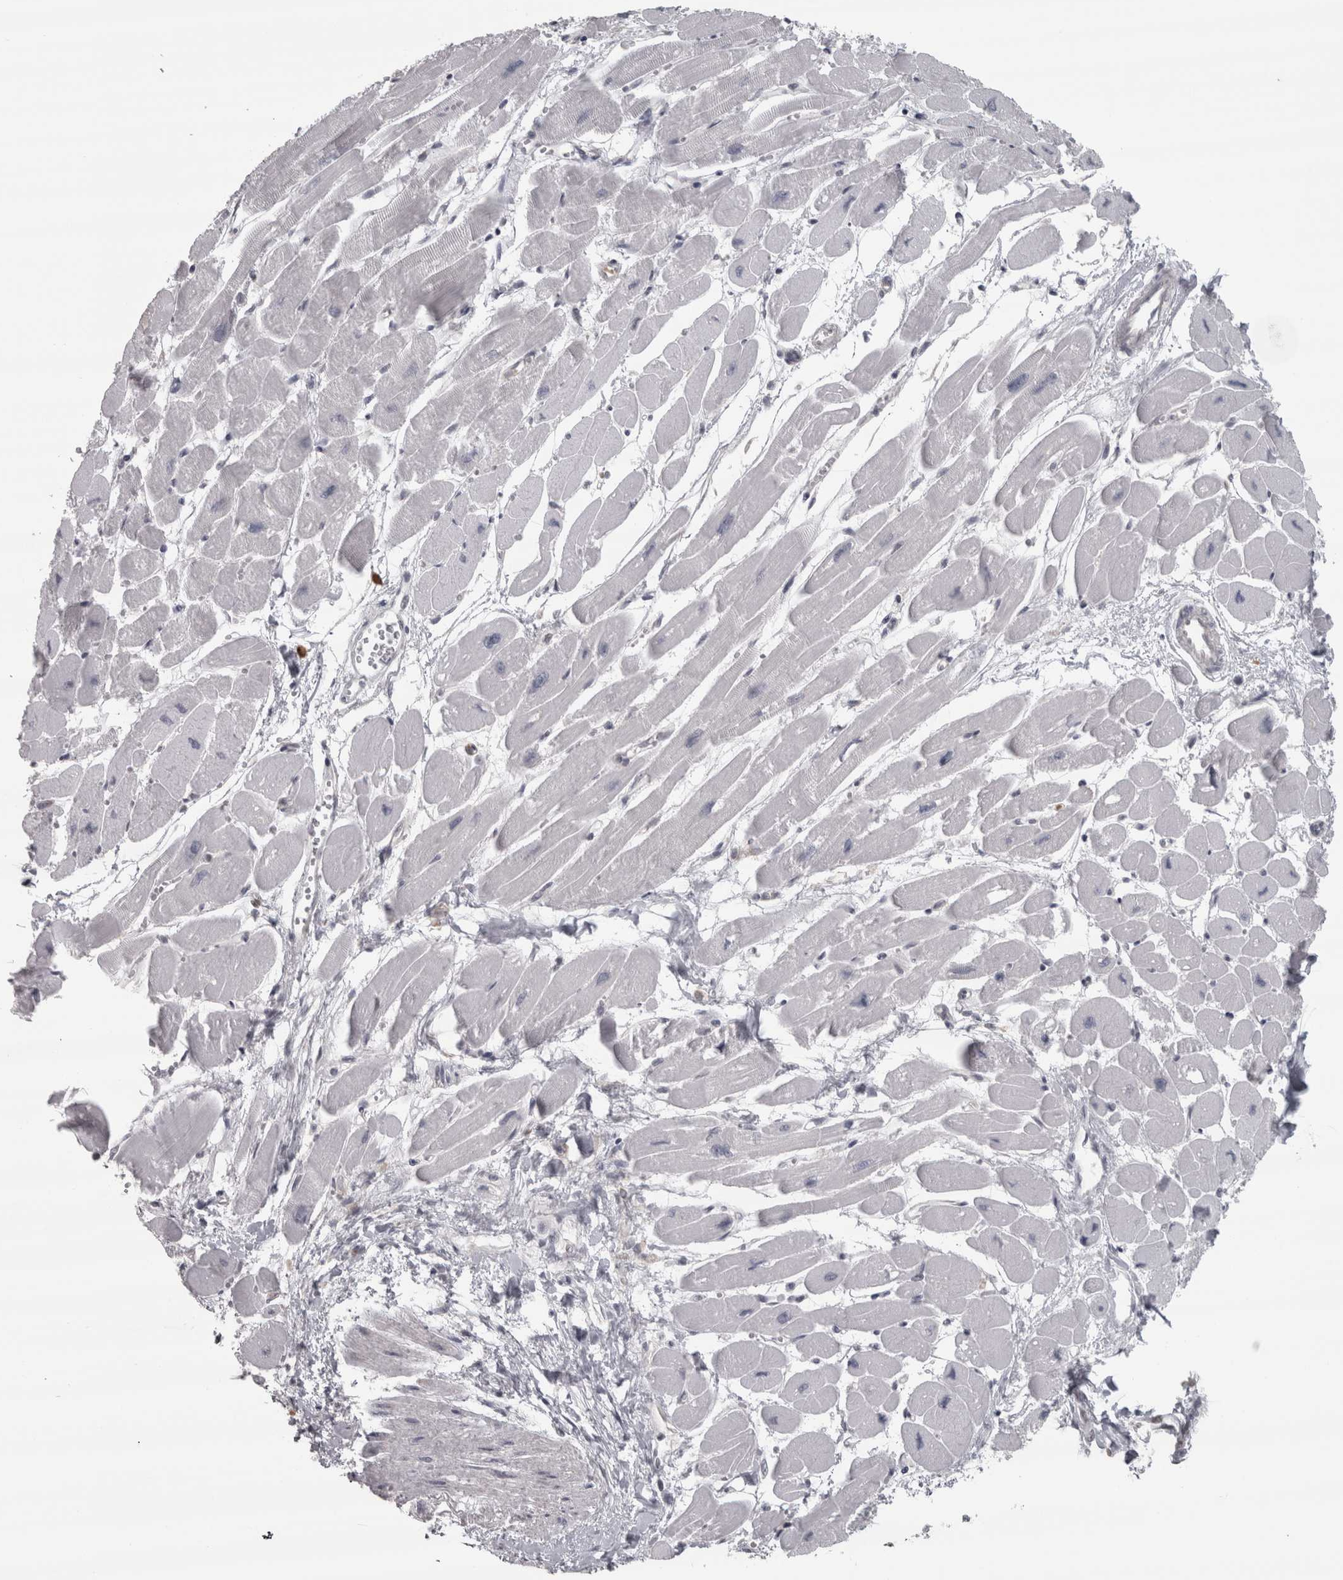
{"staining": {"intensity": "negative", "quantity": "none", "location": "none"}, "tissue": "heart muscle", "cell_type": "Cardiomyocytes", "image_type": "normal", "snomed": [{"axis": "morphology", "description": "Normal tissue, NOS"}, {"axis": "topography", "description": "Heart"}], "caption": "Human heart muscle stained for a protein using immunohistochemistry displays no expression in cardiomyocytes.", "gene": "MICU3", "patient": {"sex": "female", "age": 54}}